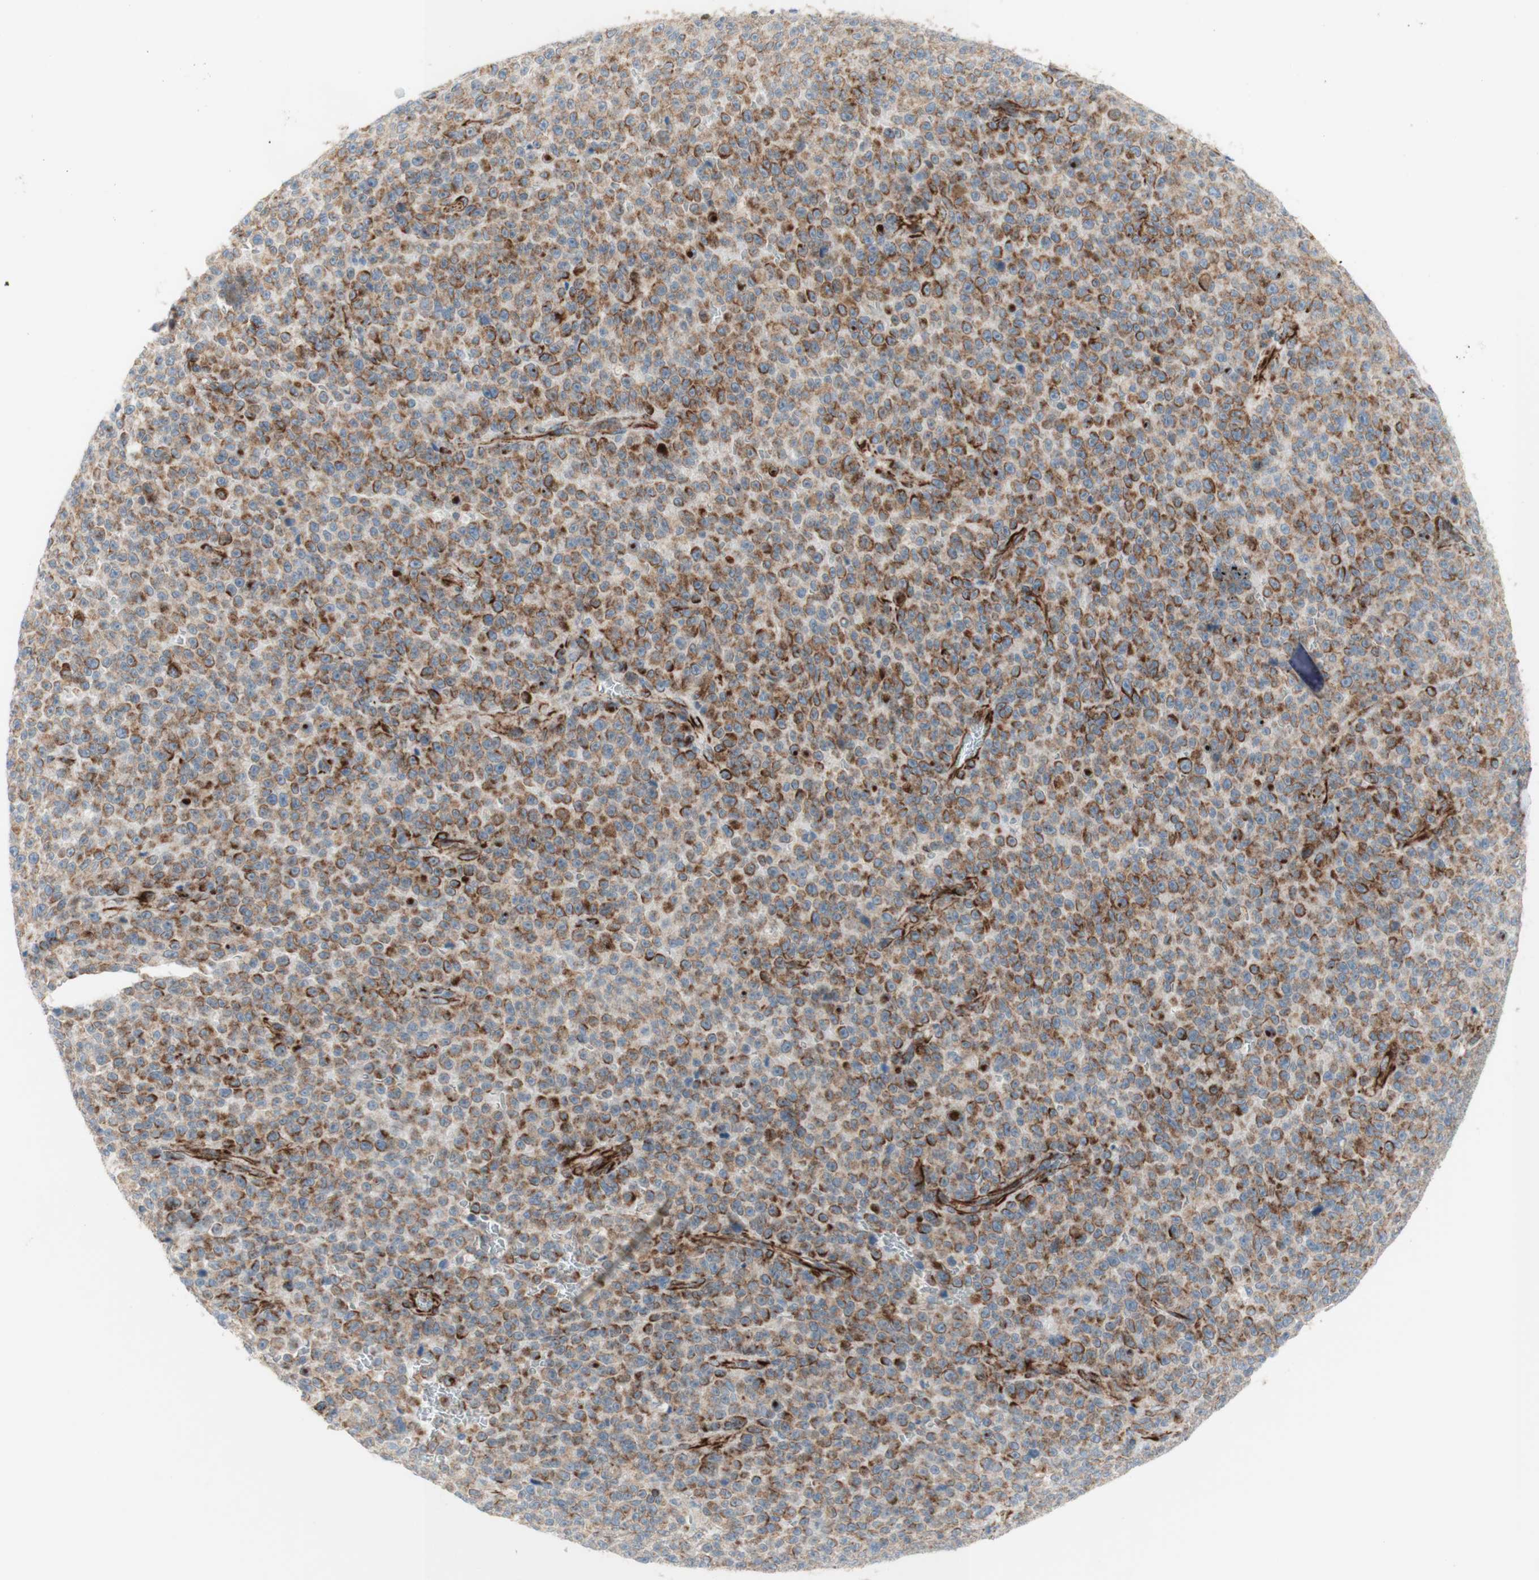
{"staining": {"intensity": "strong", "quantity": ">75%", "location": "cytoplasmic/membranous"}, "tissue": "melanoma", "cell_type": "Tumor cells", "image_type": "cancer", "snomed": [{"axis": "morphology", "description": "Malignant melanoma, NOS"}, {"axis": "topography", "description": "Skin"}], "caption": "IHC histopathology image of human malignant melanoma stained for a protein (brown), which displays high levels of strong cytoplasmic/membranous positivity in about >75% of tumor cells.", "gene": "POU2AF1", "patient": {"sex": "female", "age": 82}}